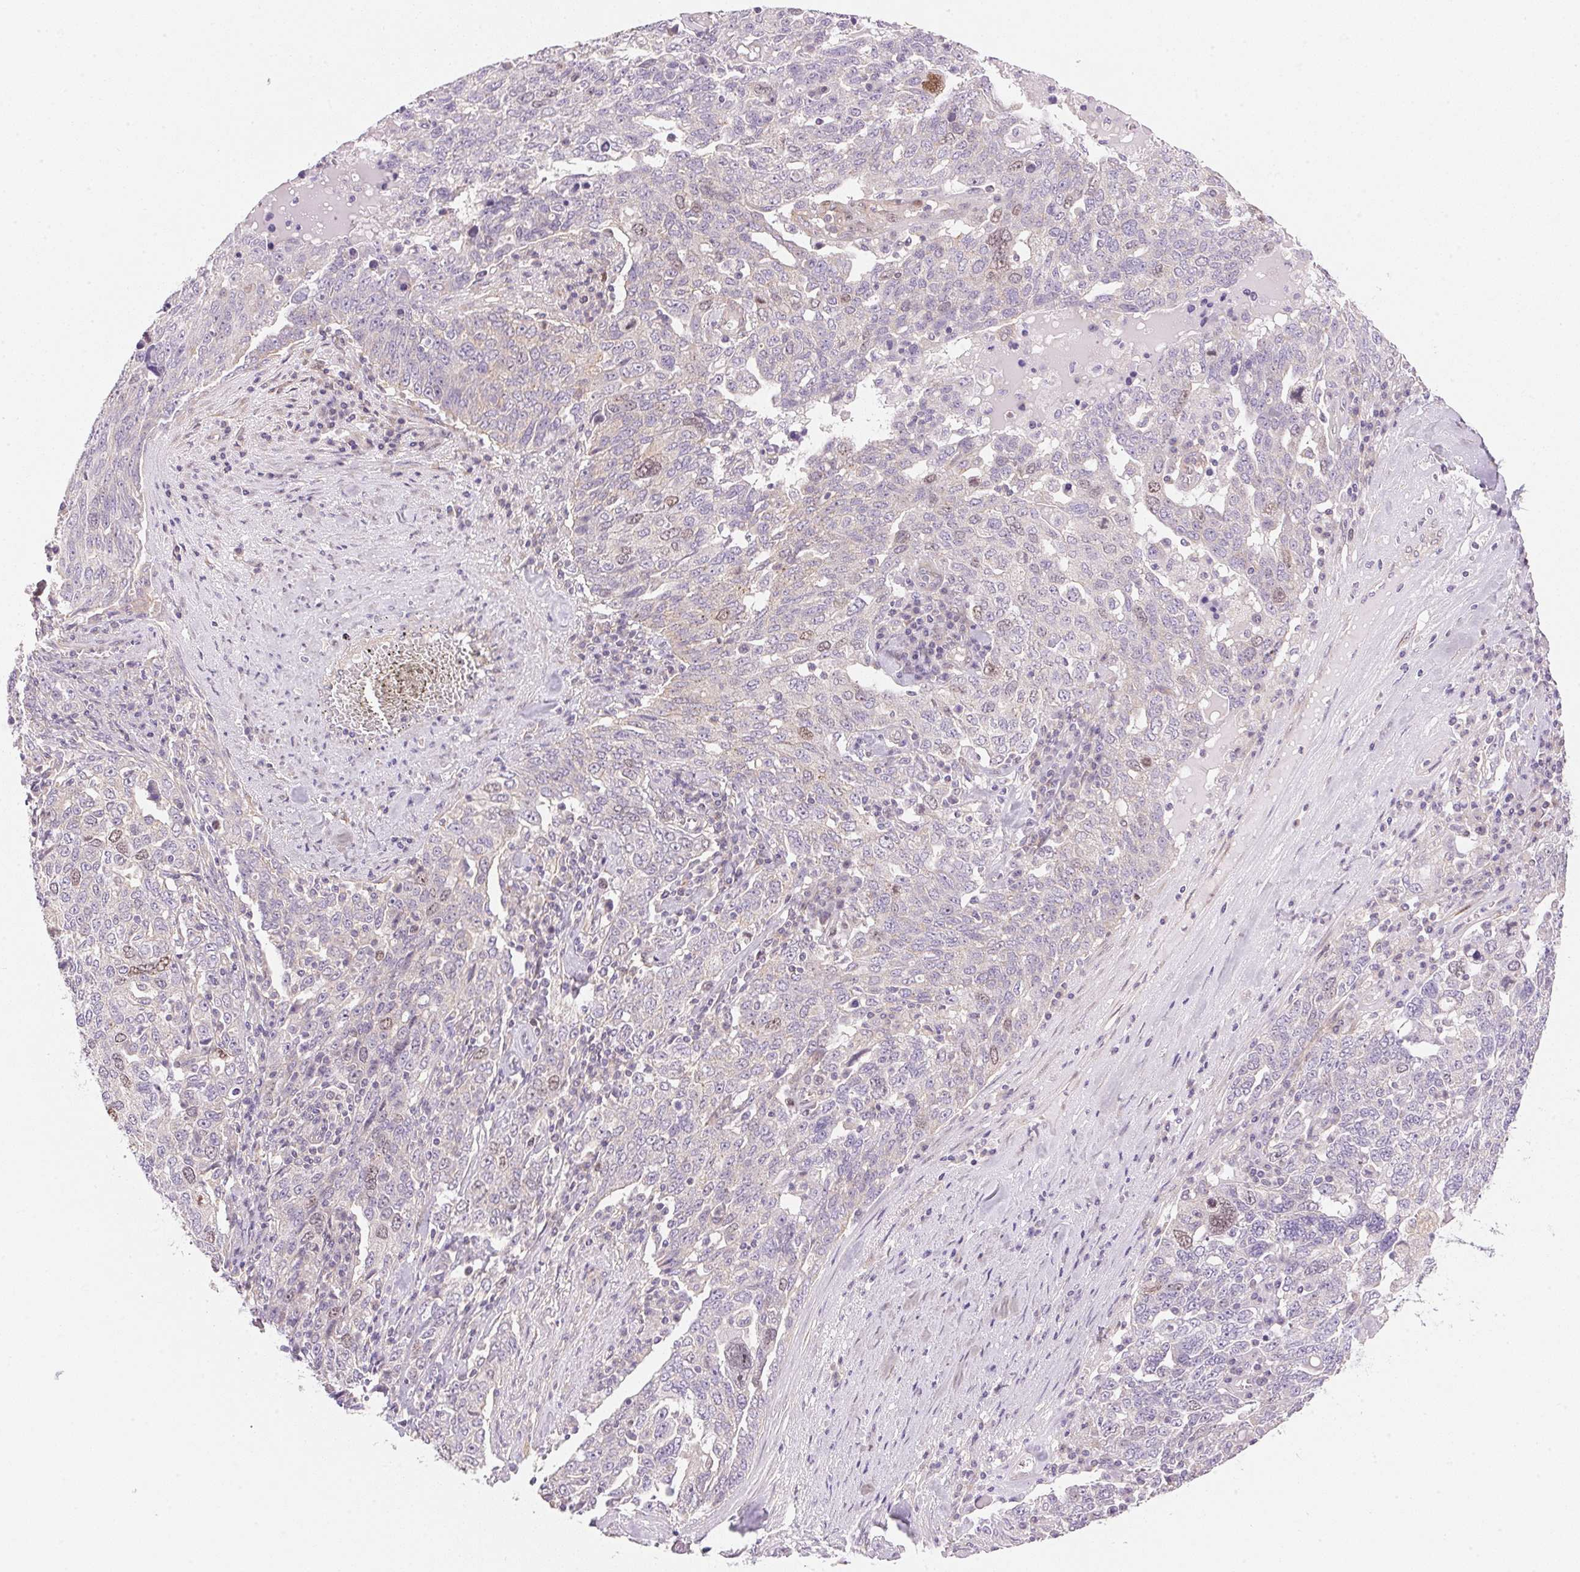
{"staining": {"intensity": "negative", "quantity": "none", "location": "none"}, "tissue": "ovarian cancer", "cell_type": "Tumor cells", "image_type": "cancer", "snomed": [{"axis": "morphology", "description": "Carcinoma, endometroid"}, {"axis": "topography", "description": "Ovary"}], "caption": "DAB (3,3'-diaminobenzidine) immunohistochemical staining of human endometroid carcinoma (ovarian) shows no significant staining in tumor cells. (Brightfield microscopy of DAB (3,3'-diaminobenzidine) immunohistochemistry at high magnification).", "gene": "SMTN", "patient": {"sex": "female", "age": 62}}